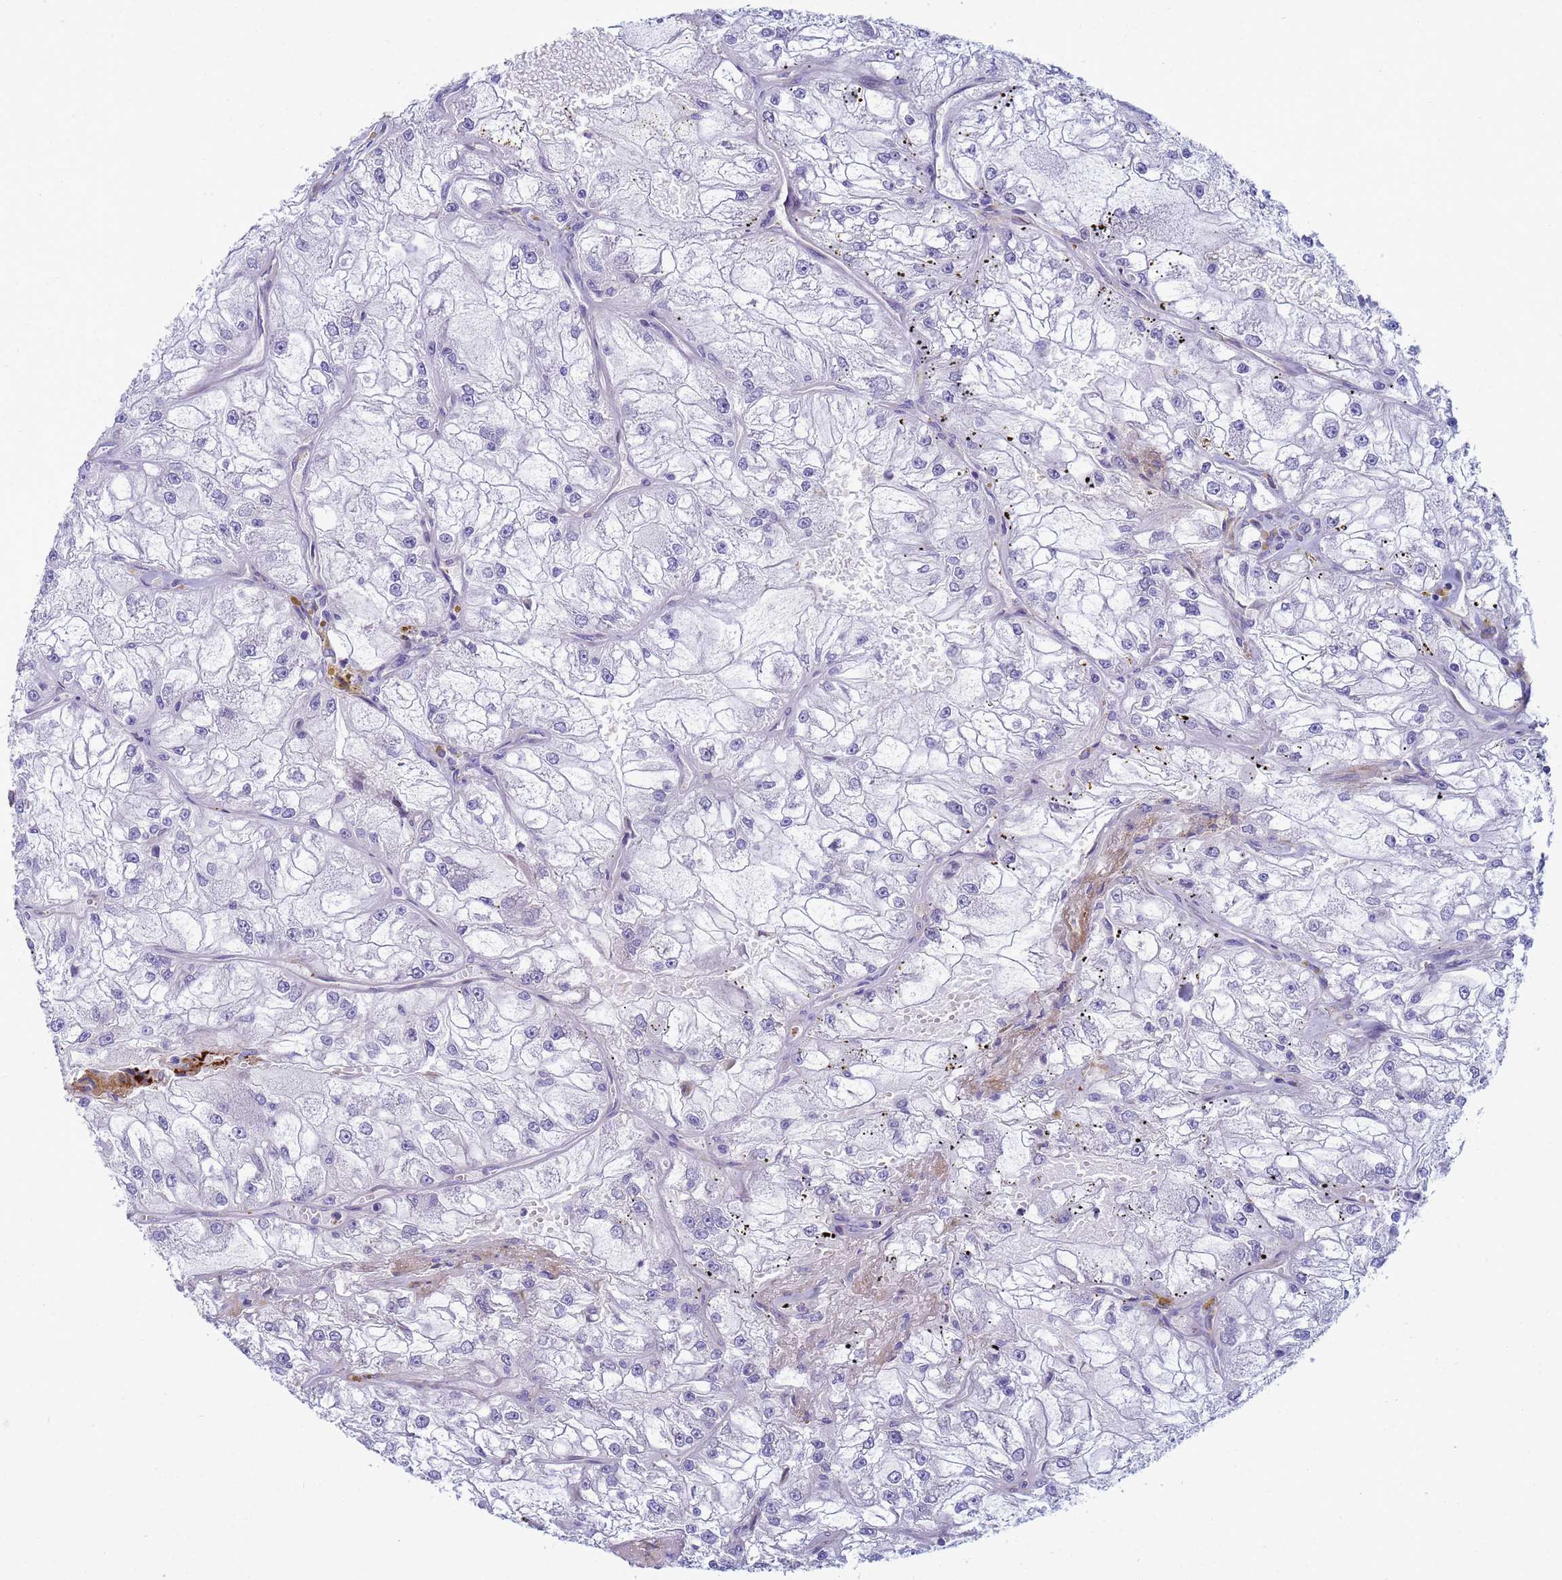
{"staining": {"intensity": "negative", "quantity": "none", "location": "none"}, "tissue": "renal cancer", "cell_type": "Tumor cells", "image_type": "cancer", "snomed": [{"axis": "morphology", "description": "Adenocarcinoma, NOS"}, {"axis": "topography", "description": "Kidney"}], "caption": "Immunohistochemistry micrograph of renal cancer stained for a protein (brown), which shows no expression in tumor cells.", "gene": "TRPC6", "patient": {"sex": "female", "age": 72}}